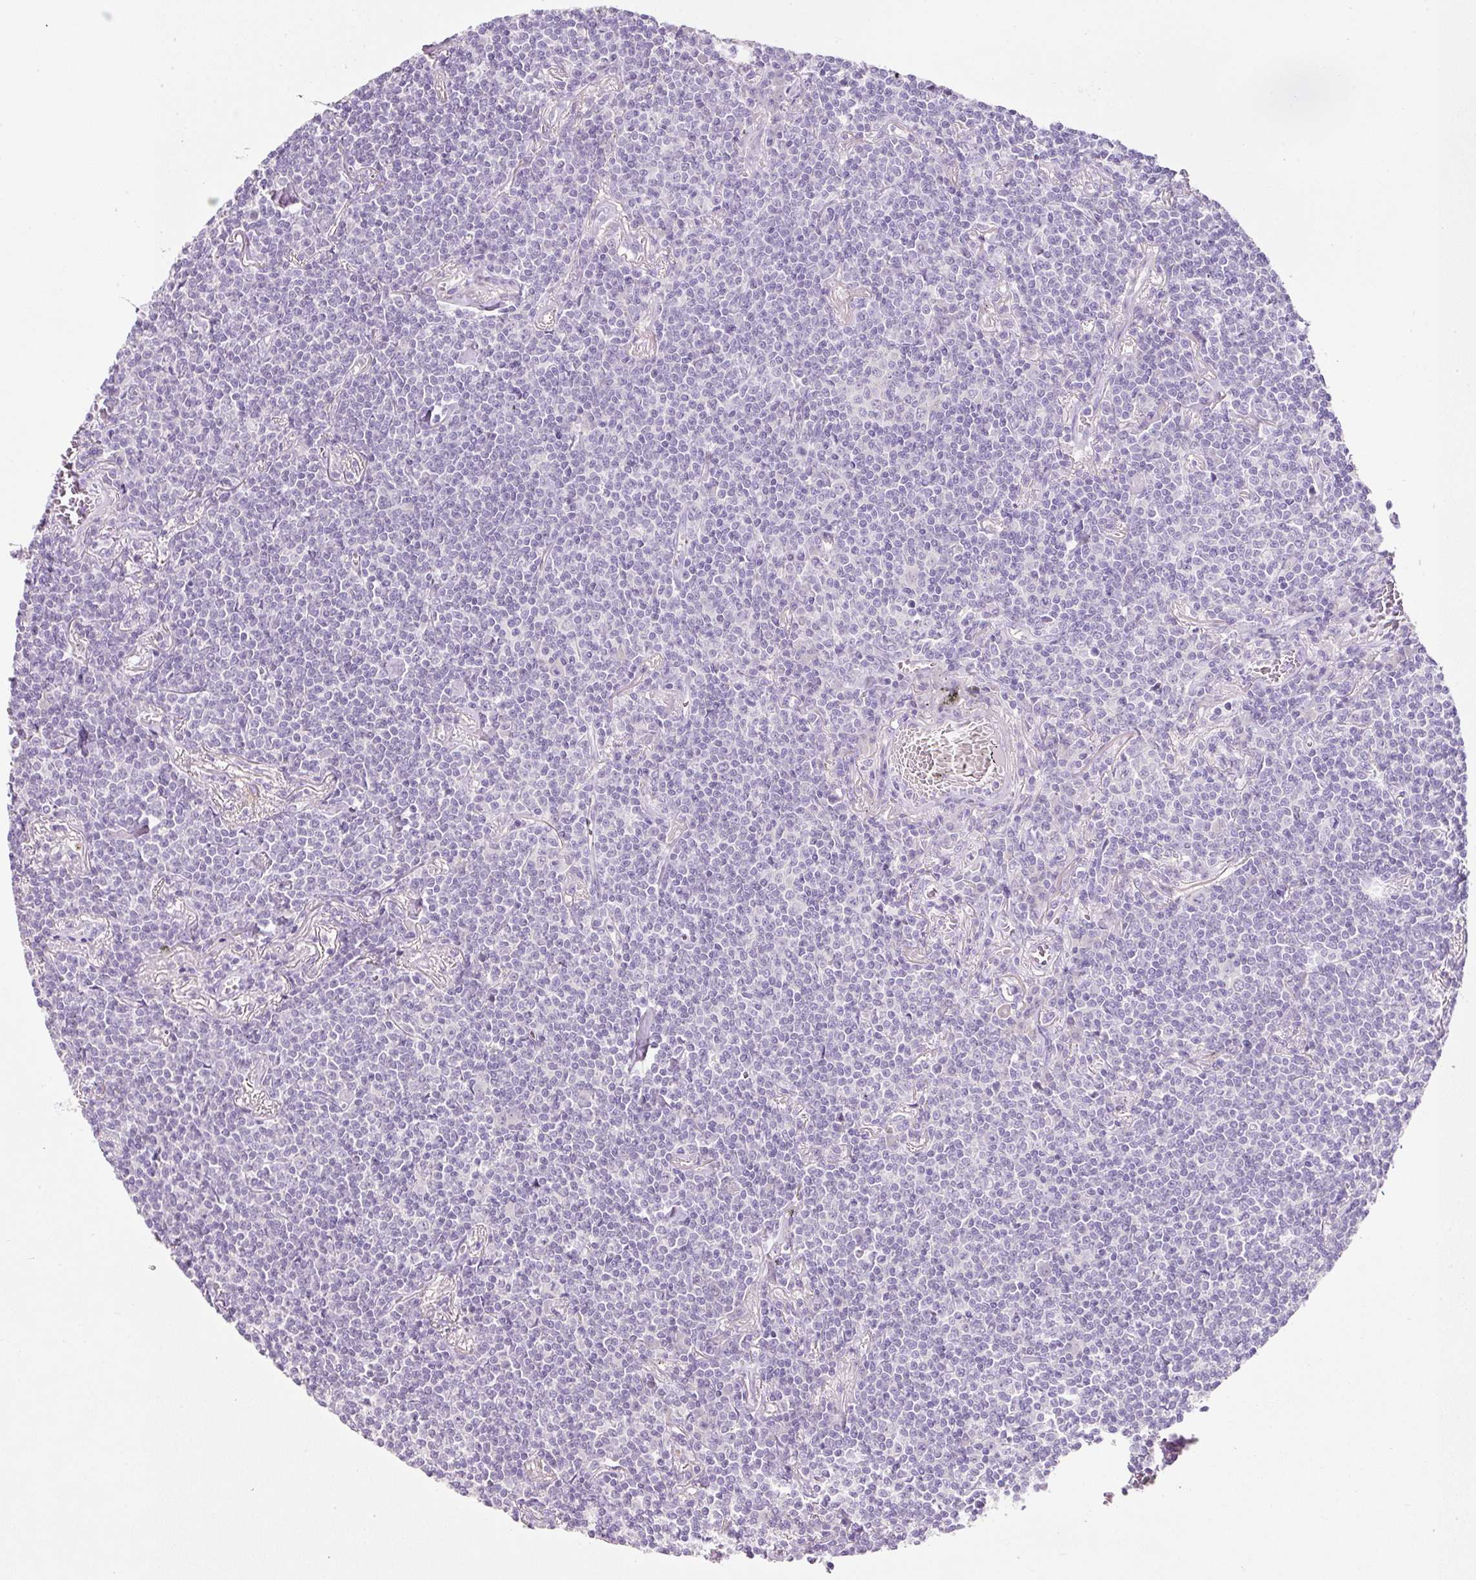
{"staining": {"intensity": "negative", "quantity": "none", "location": "none"}, "tissue": "lymphoma", "cell_type": "Tumor cells", "image_type": "cancer", "snomed": [{"axis": "morphology", "description": "Malignant lymphoma, non-Hodgkin's type, Low grade"}, {"axis": "topography", "description": "Lung"}], "caption": "Tumor cells show no significant protein staining in malignant lymphoma, non-Hodgkin's type (low-grade). (Stains: DAB immunohistochemistry with hematoxylin counter stain, Microscopy: brightfield microscopy at high magnification).", "gene": "SLC2A2", "patient": {"sex": "female", "age": 71}}